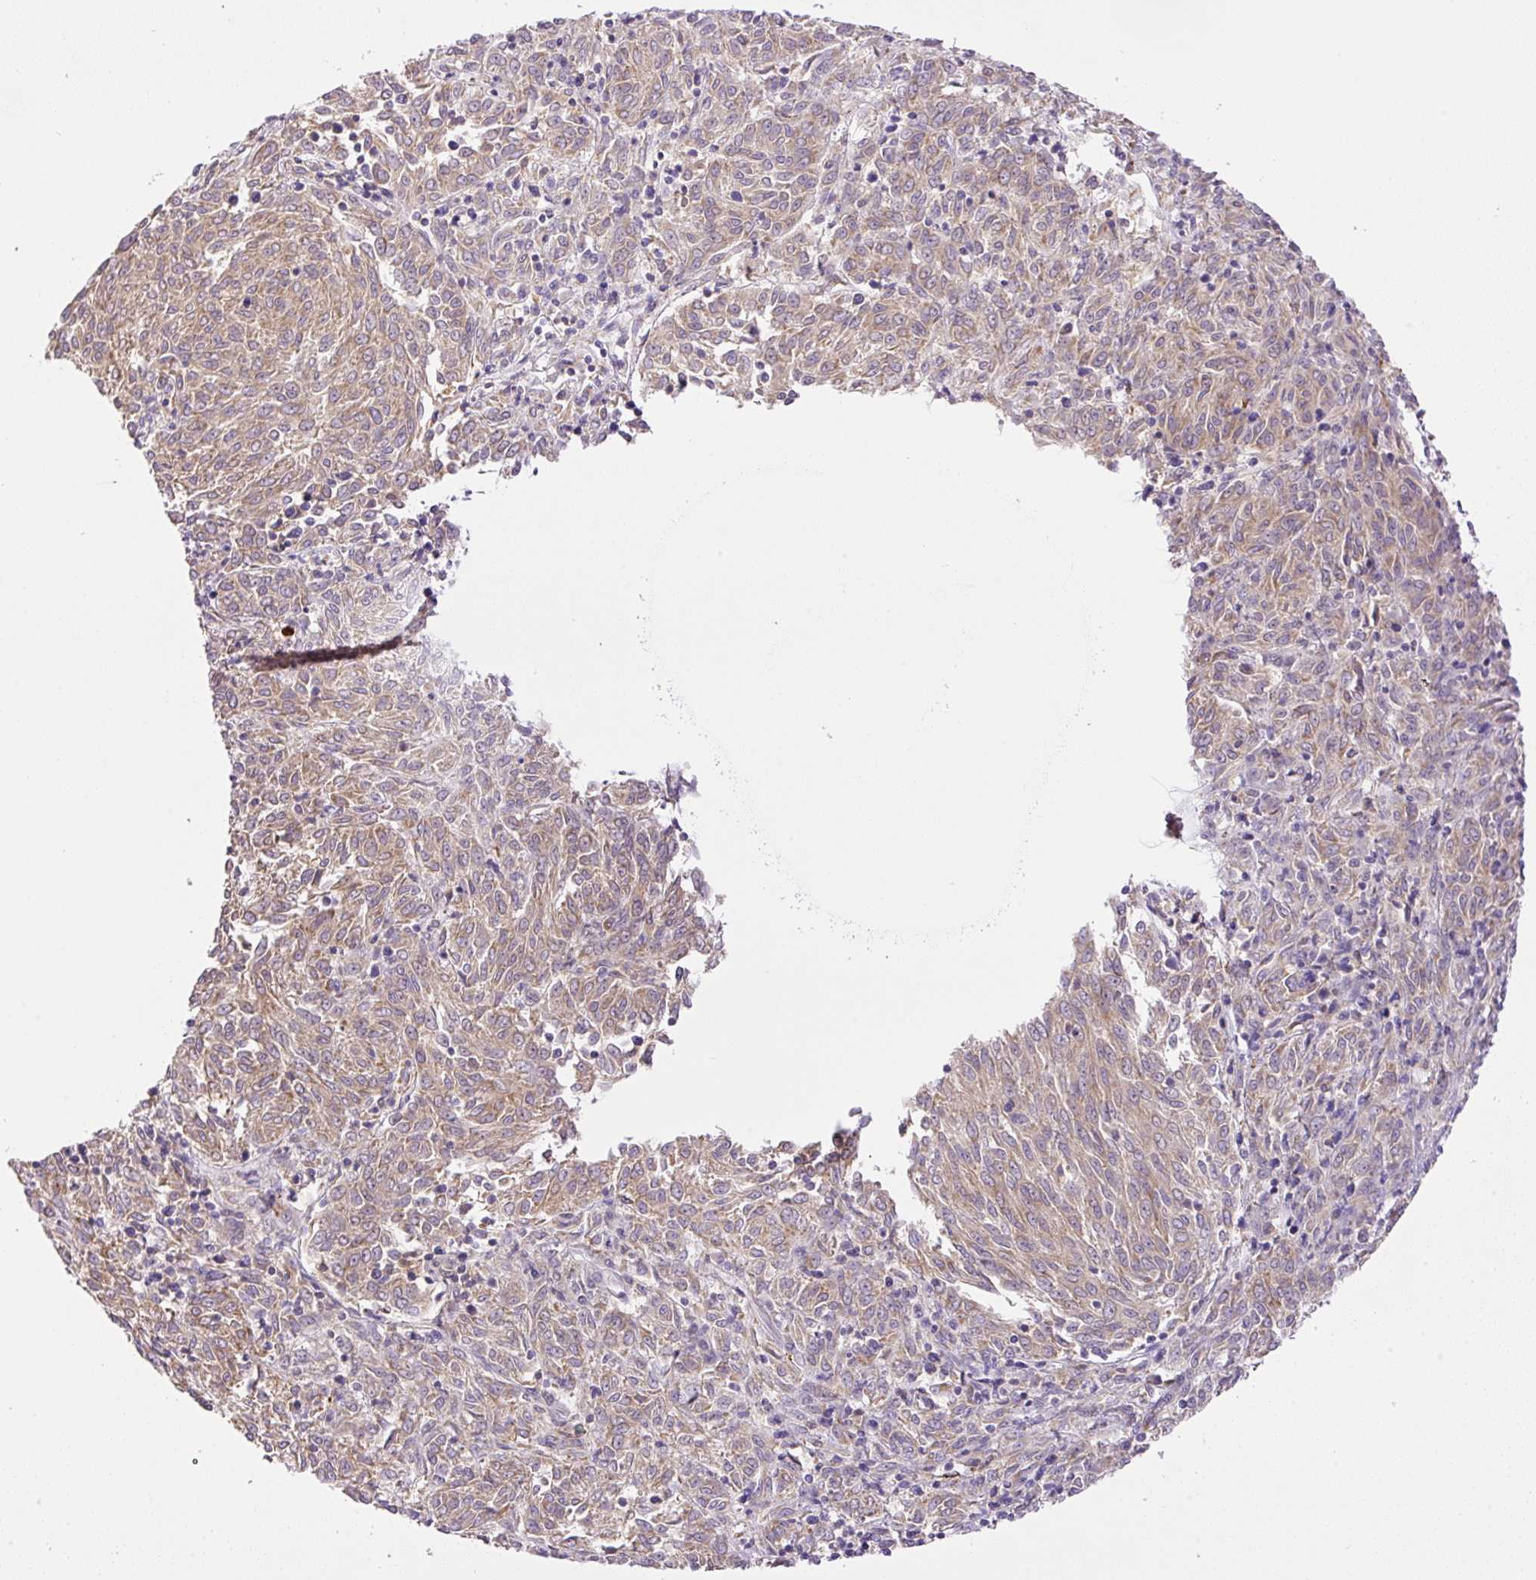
{"staining": {"intensity": "weak", "quantity": "25%-75%", "location": "cytoplasmic/membranous"}, "tissue": "melanoma", "cell_type": "Tumor cells", "image_type": "cancer", "snomed": [{"axis": "morphology", "description": "Malignant melanoma, NOS"}, {"axis": "topography", "description": "Skin"}], "caption": "This photomicrograph reveals malignant melanoma stained with immunohistochemistry to label a protein in brown. The cytoplasmic/membranous of tumor cells show weak positivity for the protein. Nuclei are counter-stained blue.", "gene": "POFUT1", "patient": {"sex": "female", "age": 72}}